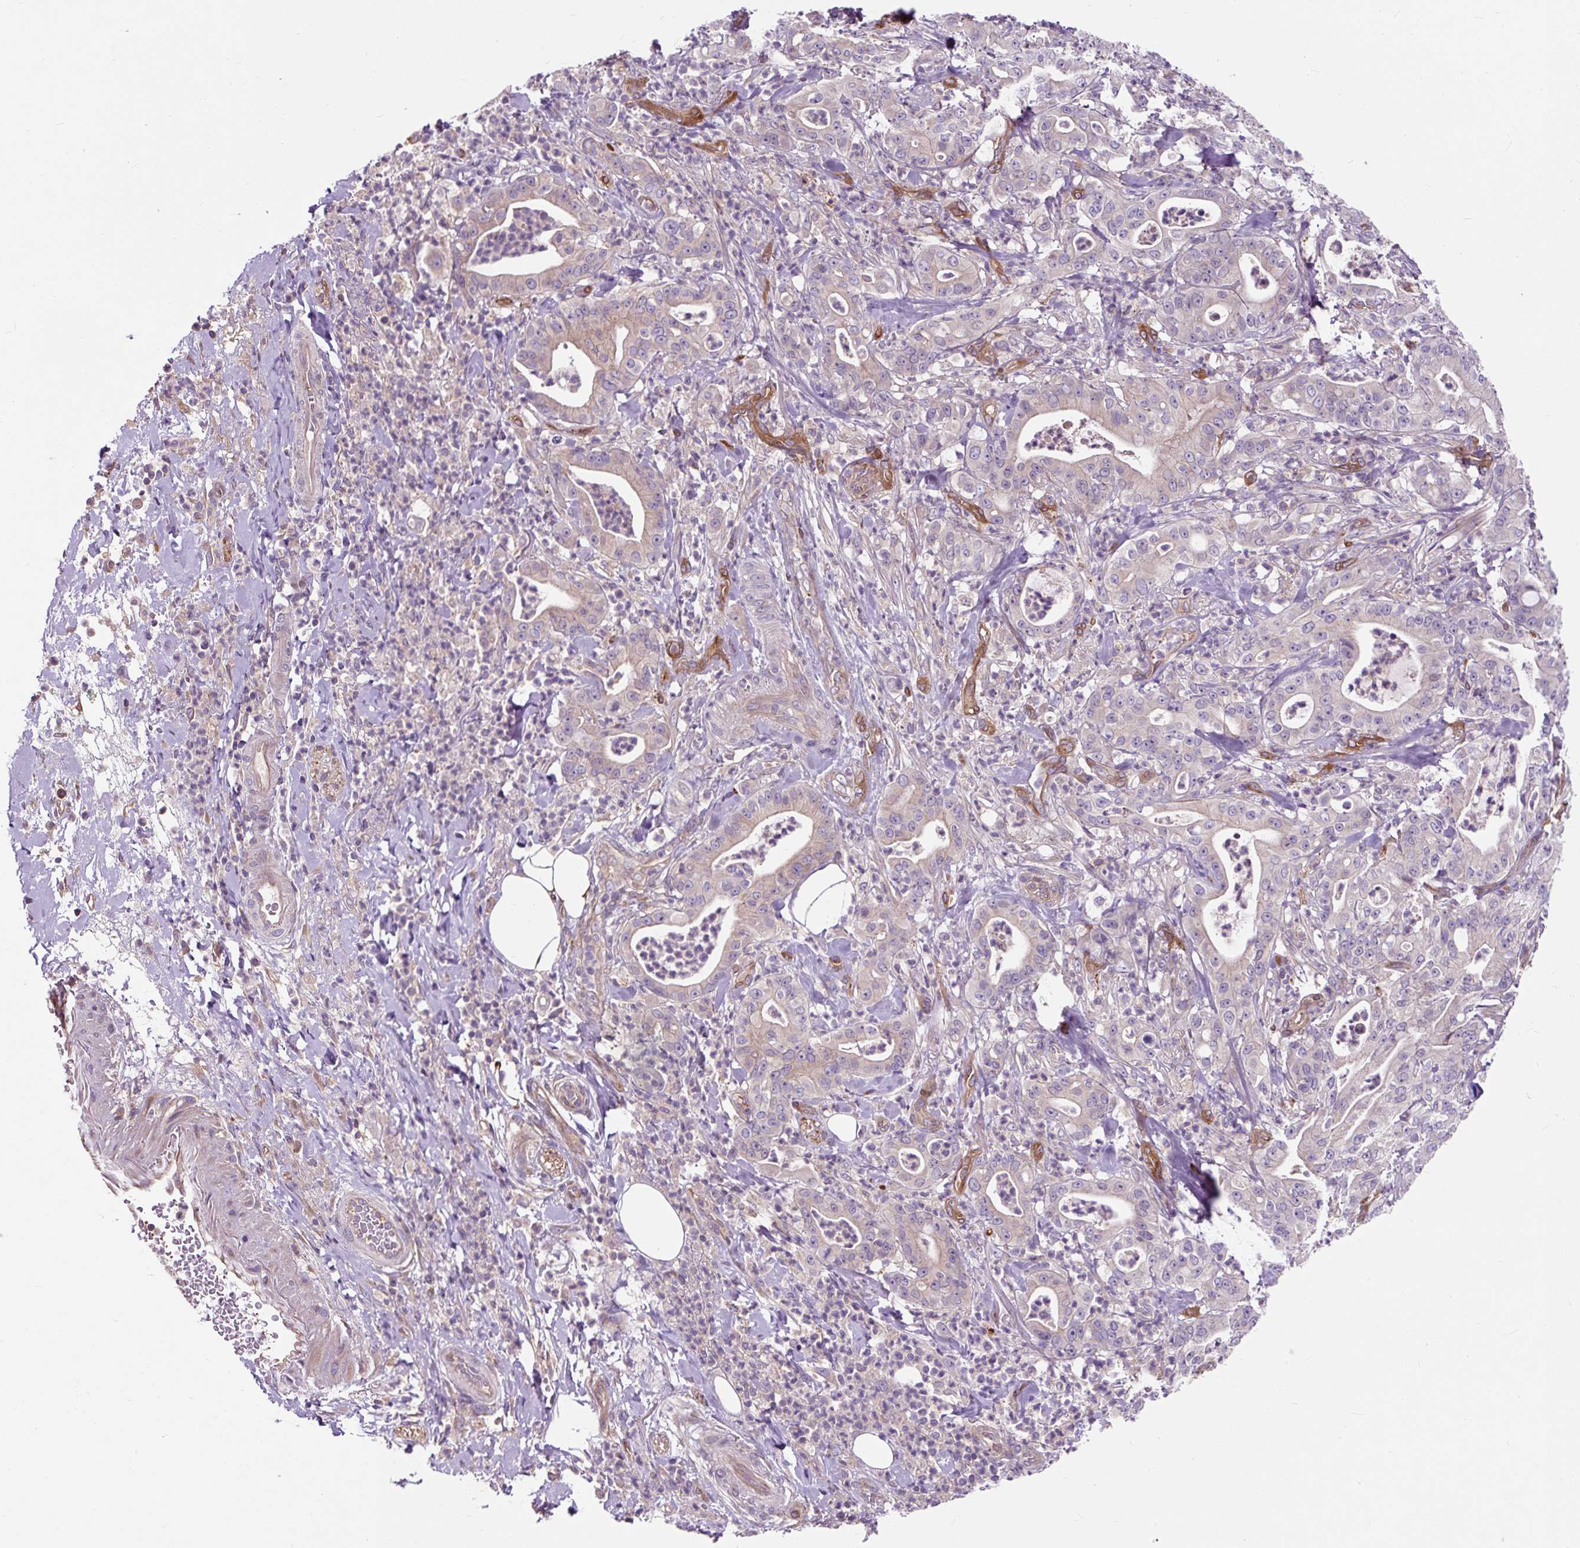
{"staining": {"intensity": "negative", "quantity": "none", "location": "none"}, "tissue": "pancreatic cancer", "cell_type": "Tumor cells", "image_type": "cancer", "snomed": [{"axis": "morphology", "description": "Adenocarcinoma, NOS"}, {"axis": "topography", "description": "Pancreas"}], "caption": "This is a photomicrograph of immunohistochemistry (IHC) staining of adenocarcinoma (pancreatic), which shows no positivity in tumor cells. (Immunohistochemistry, brightfield microscopy, high magnification).", "gene": "PCDHGB3", "patient": {"sex": "male", "age": 71}}